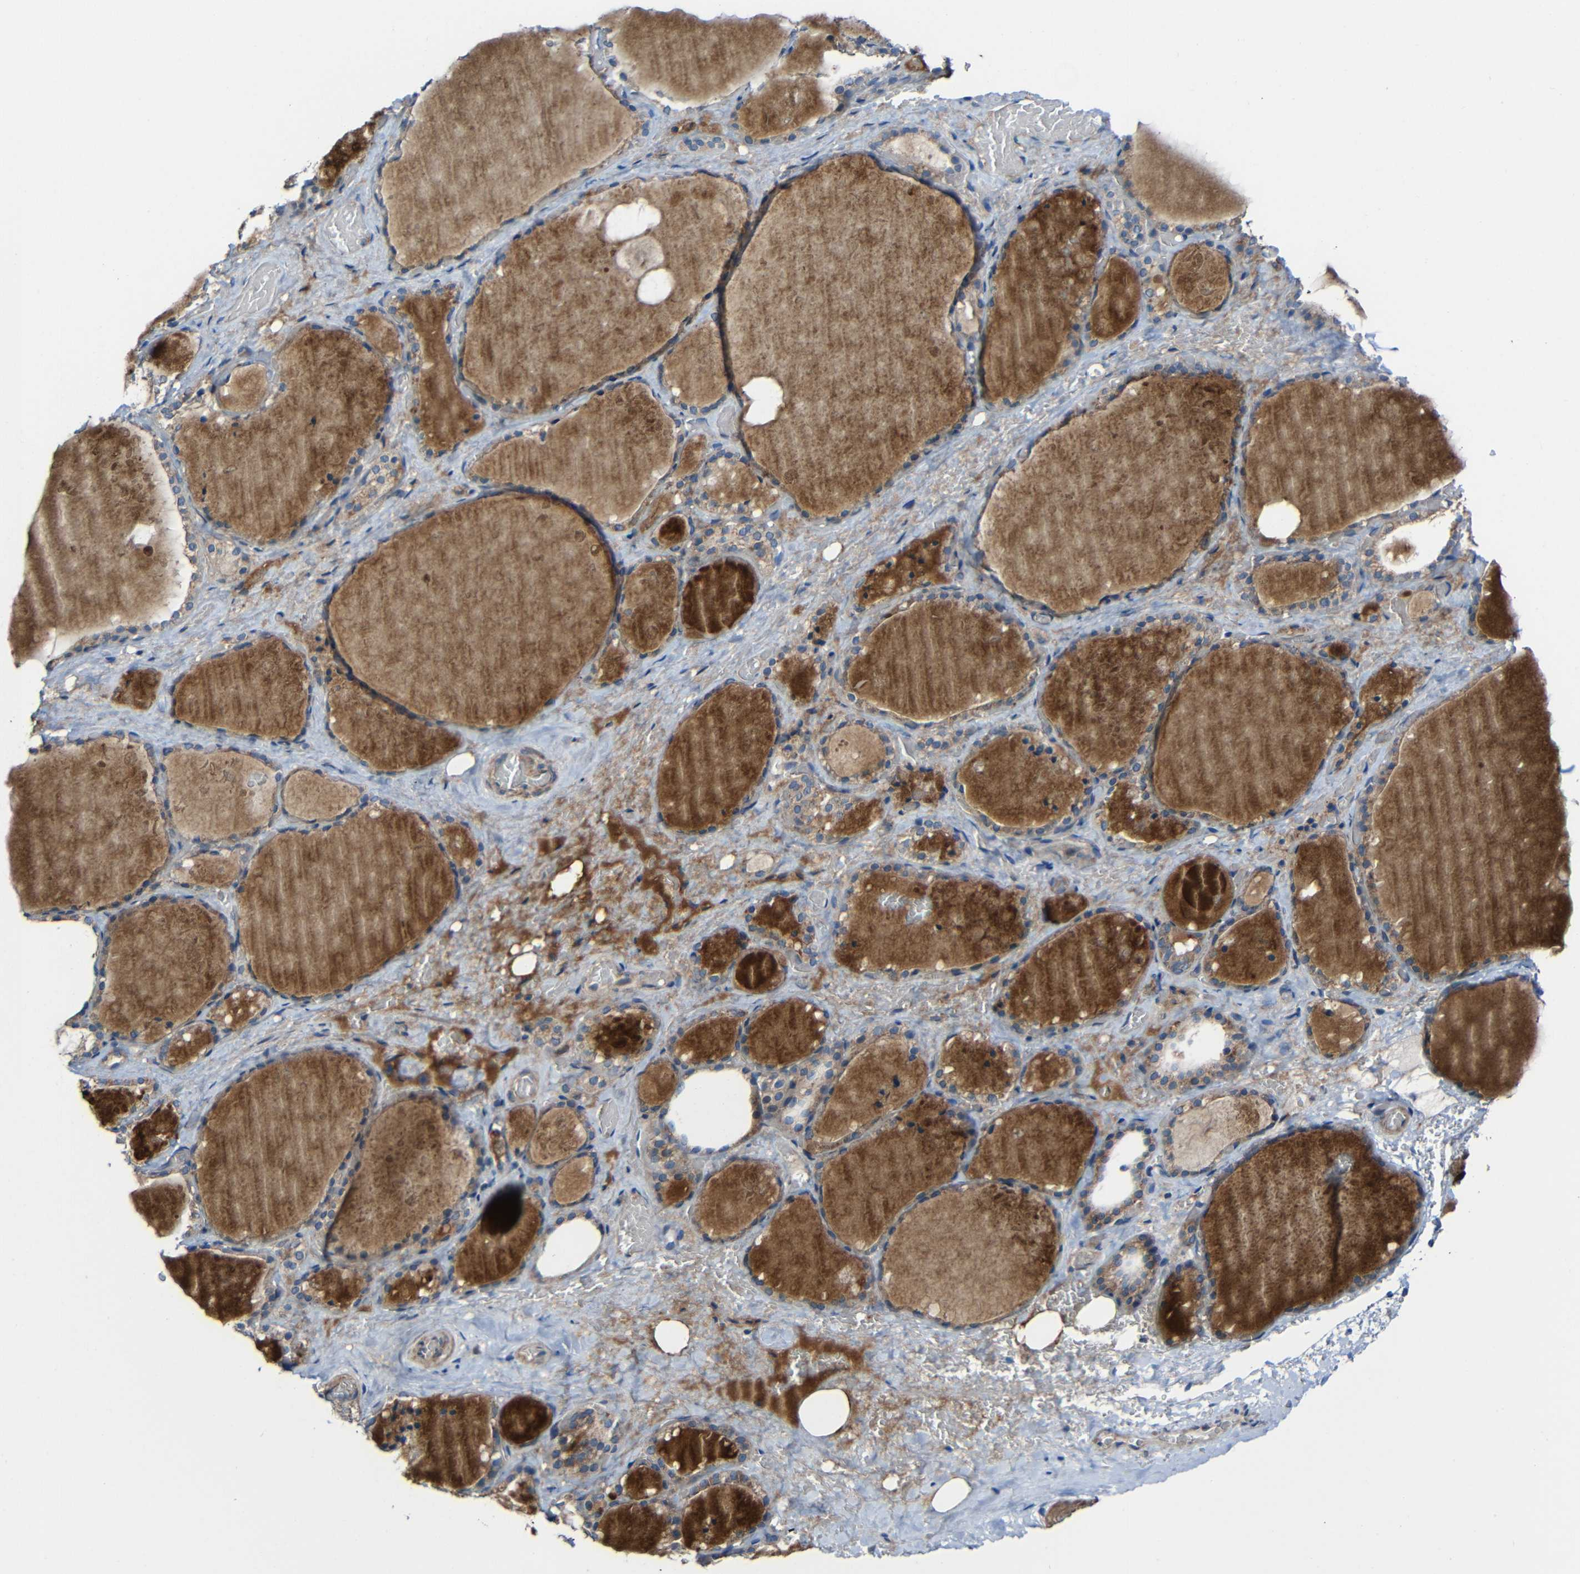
{"staining": {"intensity": "weak", "quantity": "25%-75%", "location": "cytoplasmic/membranous"}, "tissue": "thyroid gland", "cell_type": "Glandular cells", "image_type": "normal", "snomed": [{"axis": "morphology", "description": "Normal tissue, NOS"}, {"axis": "topography", "description": "Thyroid gland"}], "caption": "This is a histology image of immunohistochemistry staining of unremarkable thyroid gland, which shows weak expression in the cytoplasmic/membranous of glandular cells.", "gene": "RHOT2", "patient": {"sex": "male", "age": 61}}